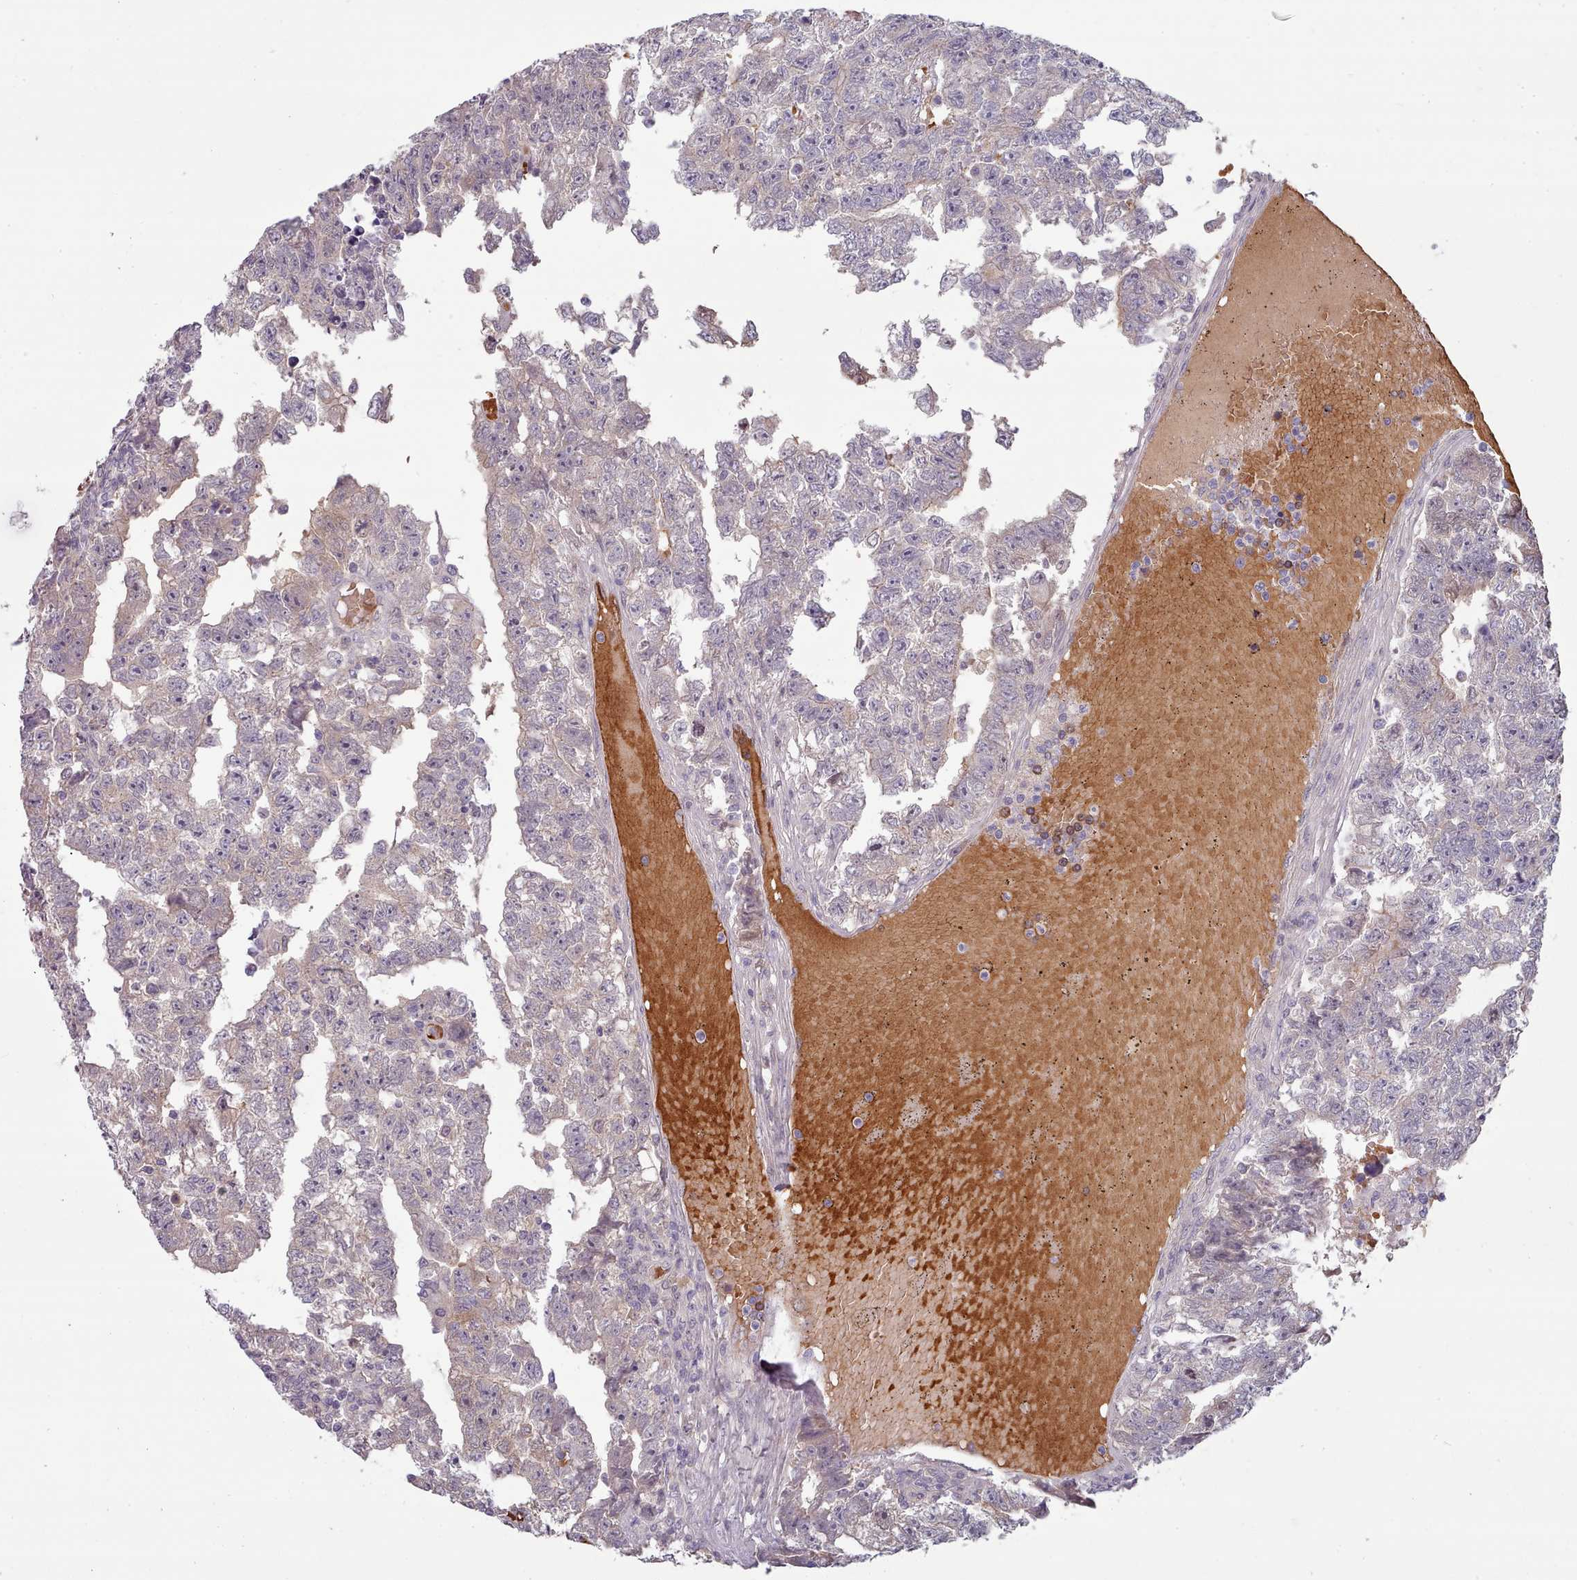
{"staining": {"intensity": "negative", "quantity": "none", "location": "none"}, "tissue": "testis cancer", "cell_type": "Tumor cells", "image_type": "cancer", "snomed": [{"axis": "morphology", "description": "Carcinoma, Embryonal, NOS"}, {"axis": "topography", "description": "Testis"}], "caption": "Testis cancer stained for a protein using immunohistochemistry exhibits no staining tumor cells.", "gene": "CLNS1A", "patient": {"sex": "male", "age": 25}}